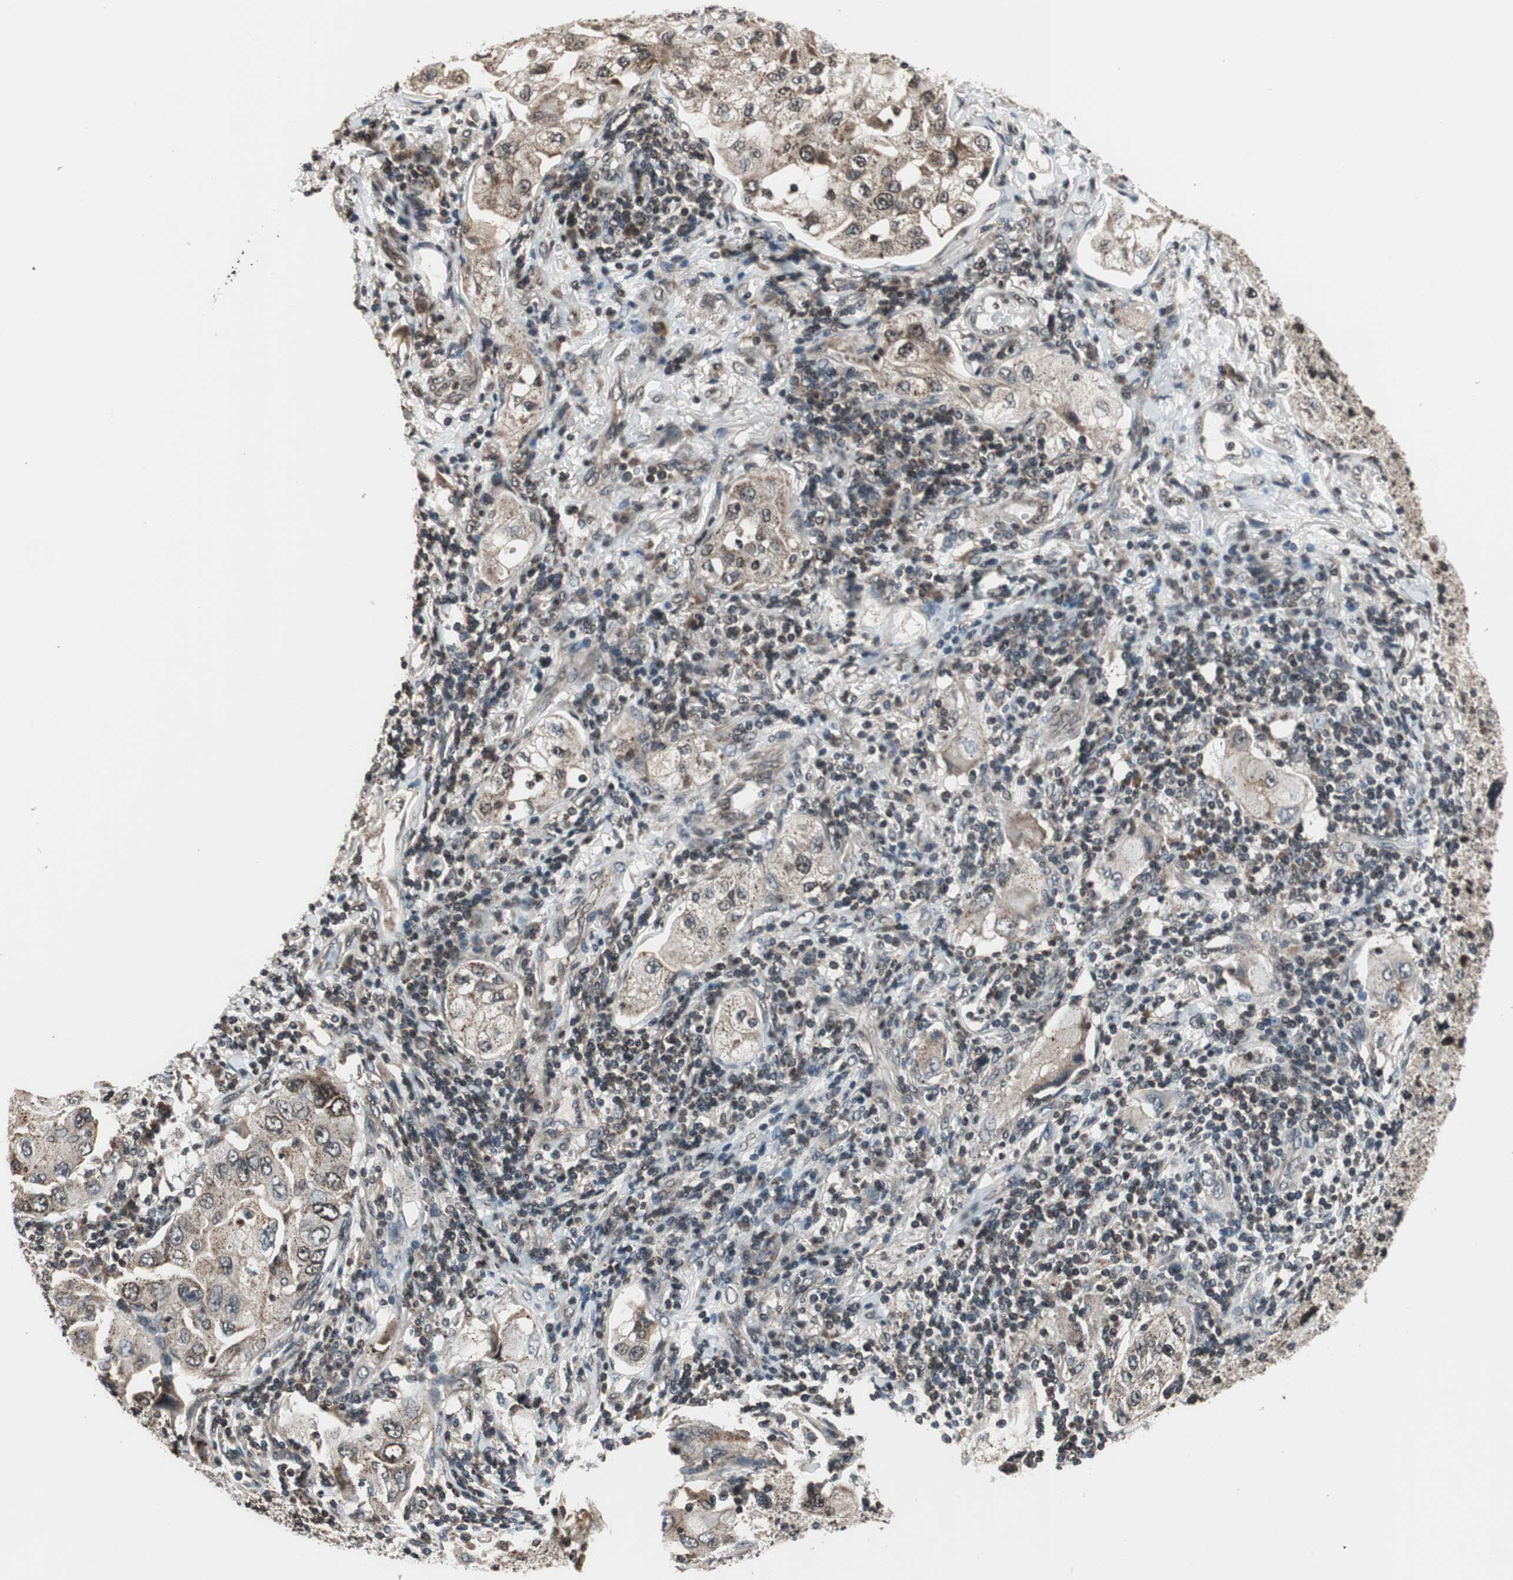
{"staining": {"intensity": "weak", "quantity": "25%-75%", "location": "cytoplasmic/membranous,nuclear"}, "tissue": "lung cancer", "cell_type": "Tumor cells", "image_type": "cancer", "snomed": [{"axis": "morphology", "description": "Adenocarcinoma, NOS"}, {"axis": "topography", "description": "Lung"}], "caption": "Immunohistochemistry (IHC) image of neoplastic tissue: lung adenocarcinoma stained using immunohistochemistry reveals low levels of weak protein expression localized specifically in the cytoplasmic/membranous and nuclear of tumor cells, appearing as a cytoplasmic/membranous and nuclear brown color.", "gene": "RFC1", "patient": {"sex": "female", "age": 65}}